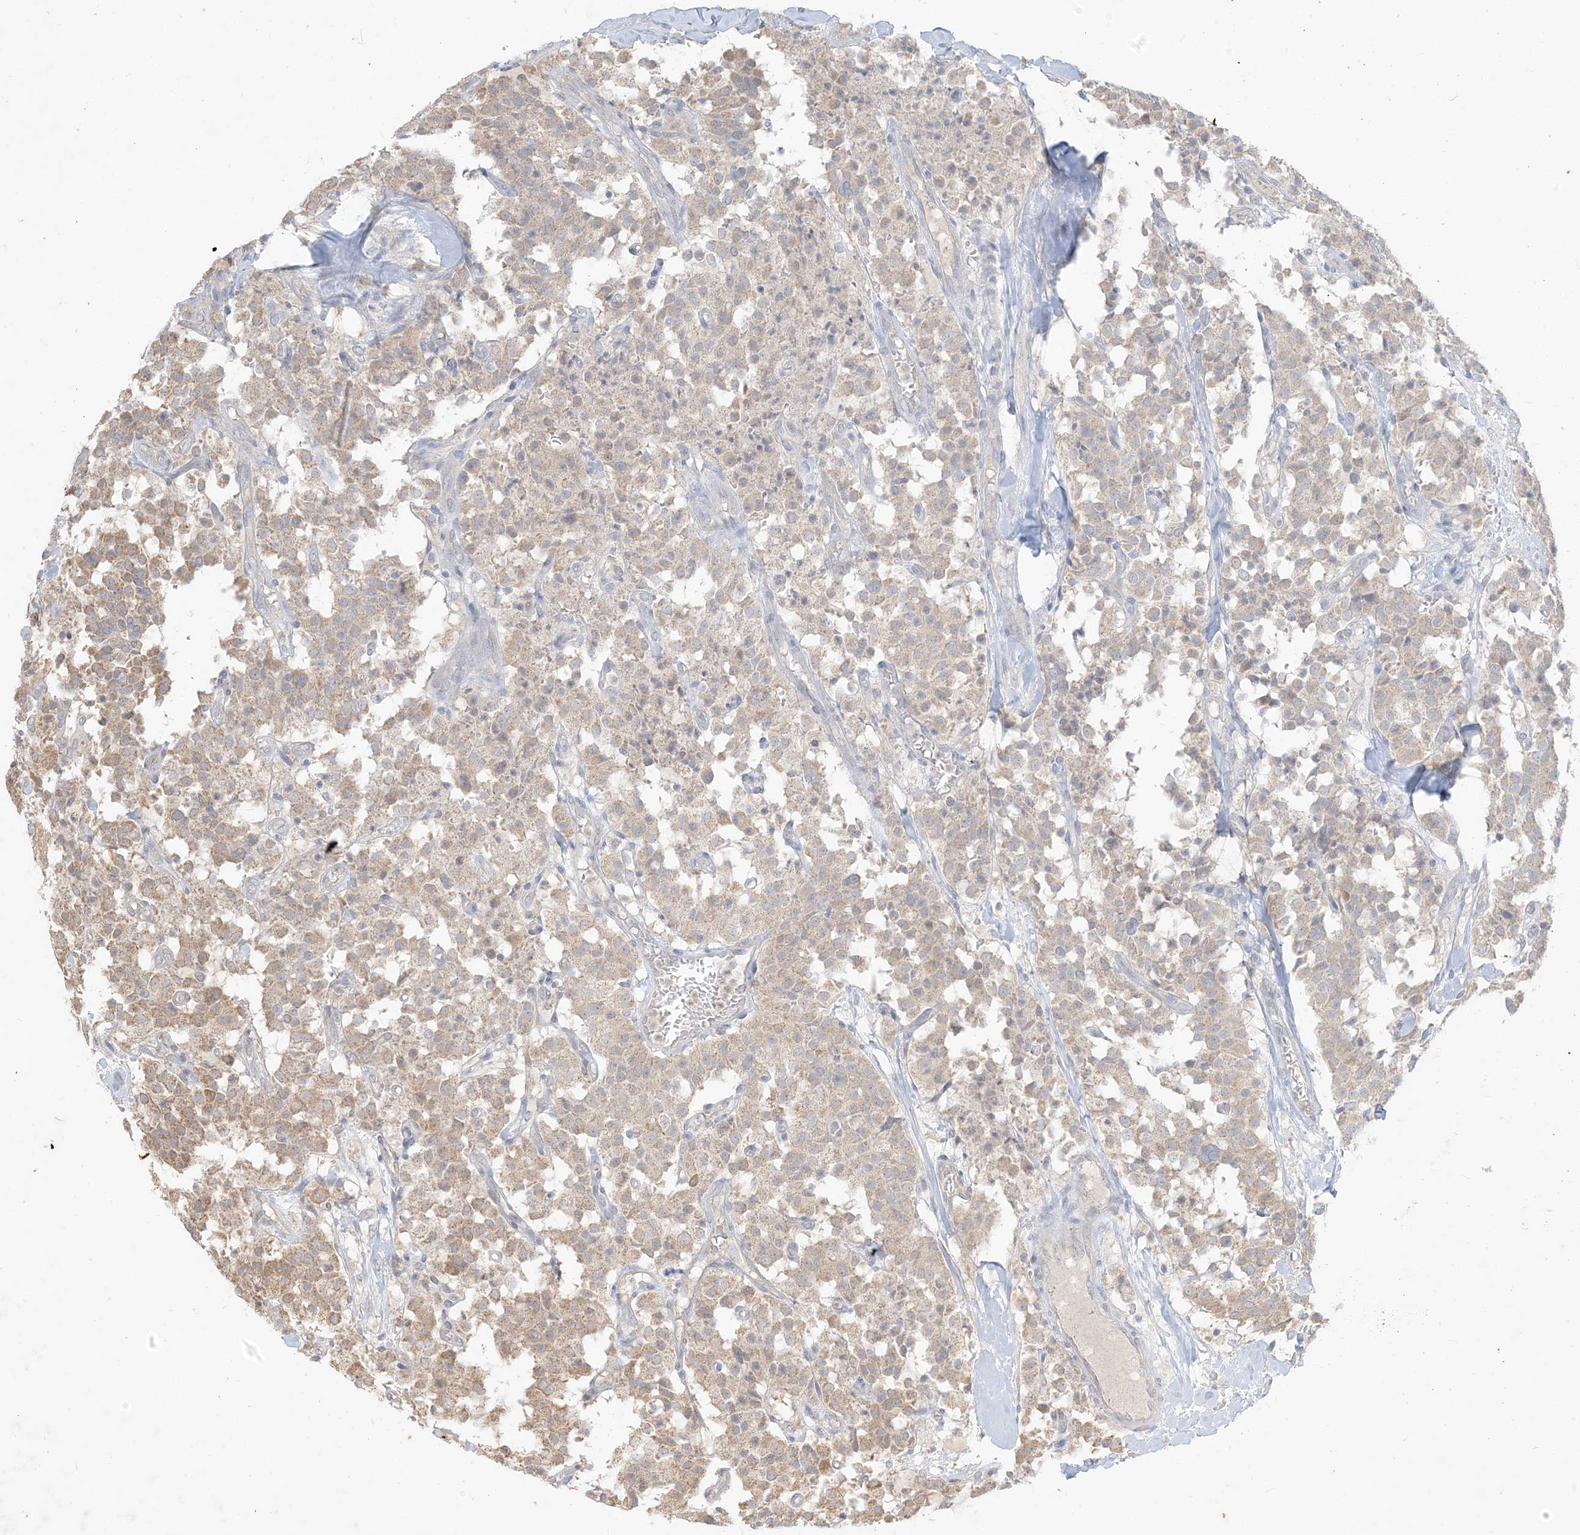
{"staining": {"intensity": "weak", "quantity": "25%-75%", "location": "cytoplasmic/membranous"}, "tissue": "carcinoid", "cell_type": "Tumor cells", "image_type": "cancer", "snomed": [{"axis": "morphology", "description": "Carcinoid, malignant, NOS"}, {"axis": "topography", "description": "Lung"}], "caption": "Weak cytoplasmic/membranous positivity for a protein is appreciated in approximately 25%-75% of tumor cells of carcinoid using IHC.", "gene": "MCOLN1", "patient": {"sex": "male", "age": 30}}